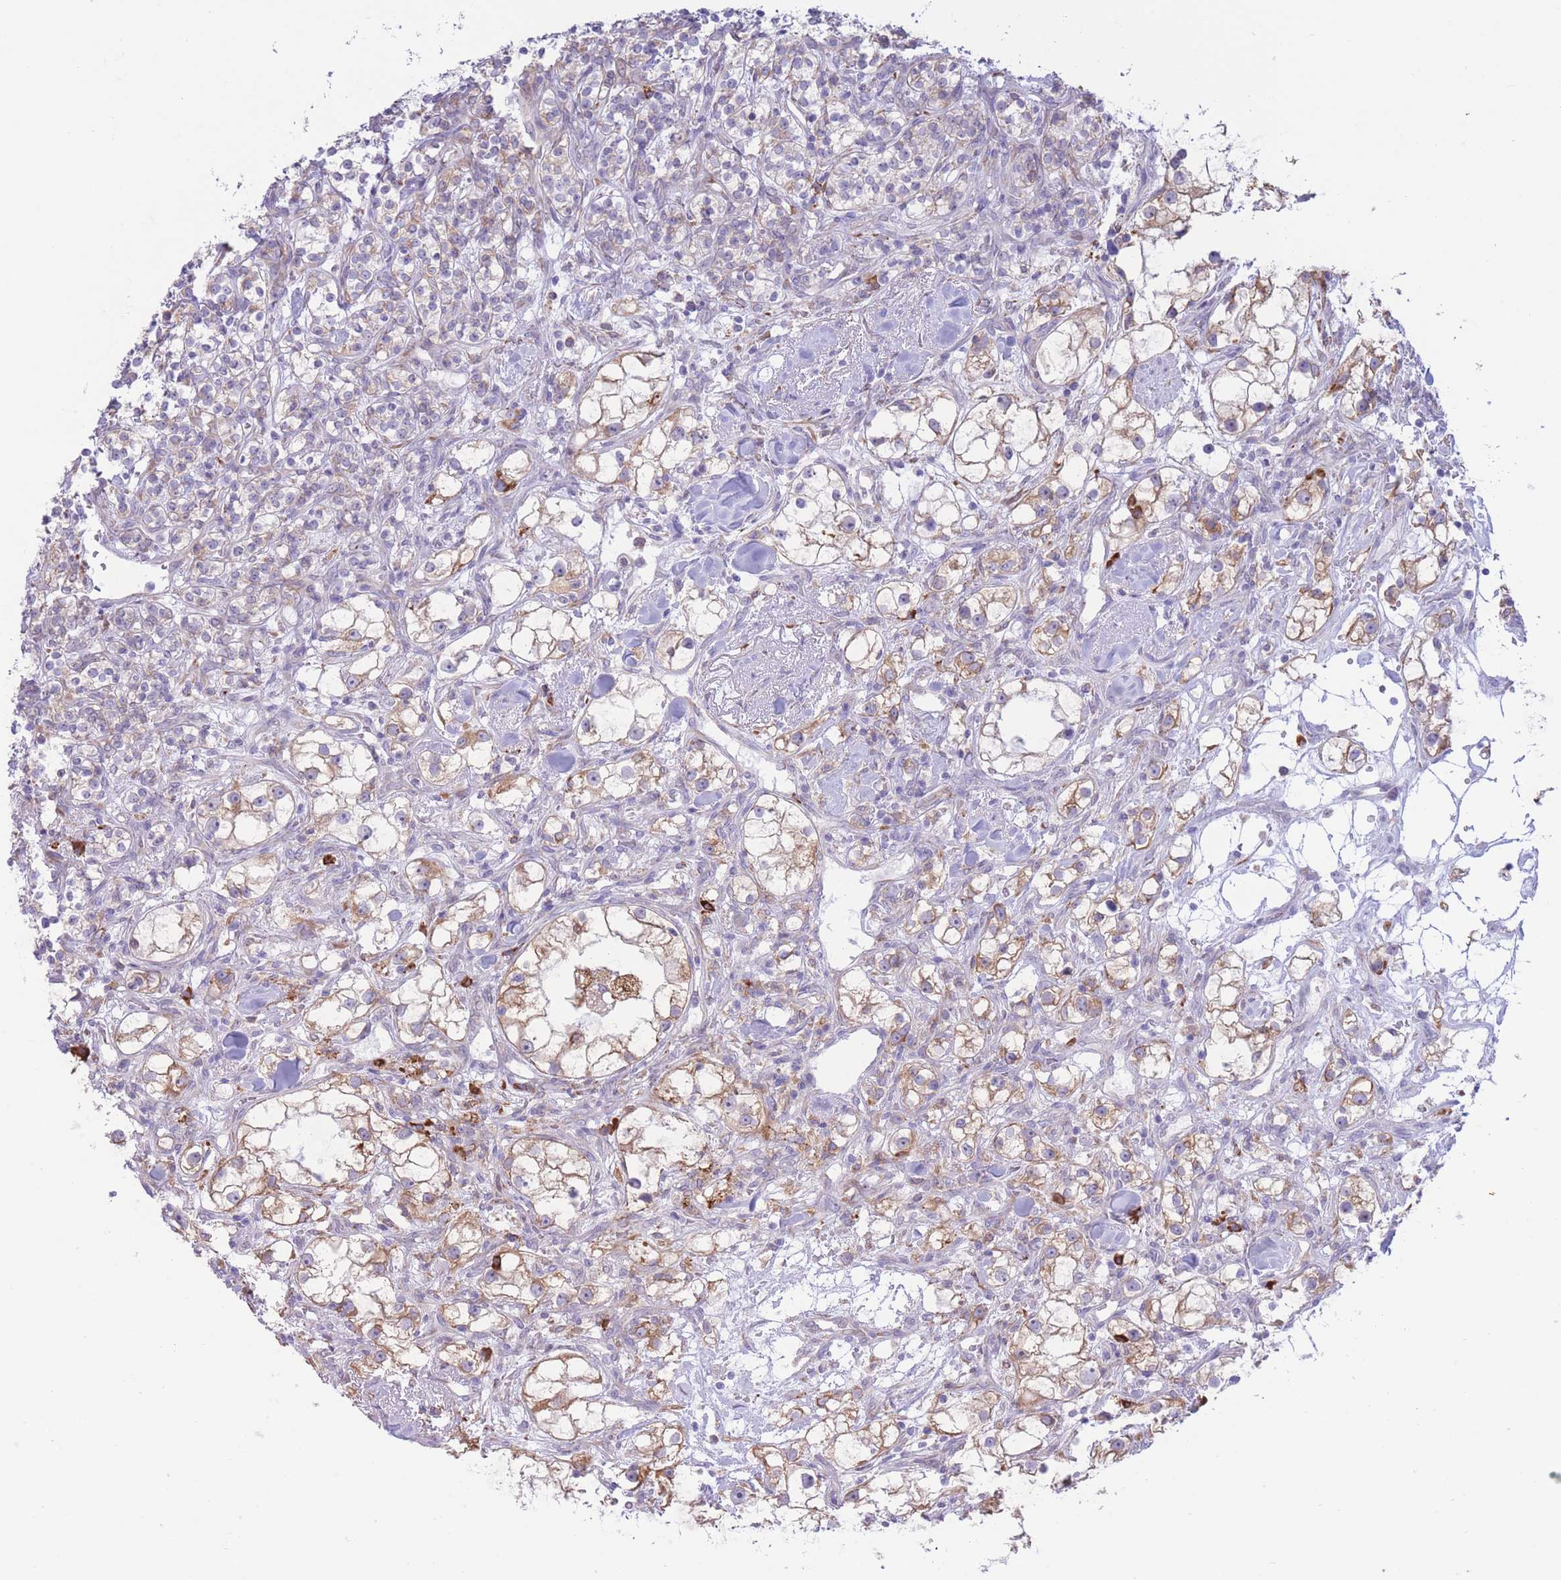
{"staining": {"intensity": "moderate", "quantity": "<25%", "location": "cytoplasmic/membranous"}, "tissue": "renal cancer", "cell_type": "Tumor cells", "image_type": "cancer", "snomed": [{"axis": "morphology", "description": "Adenocarcinoma, NOS"}, {"axis": "topography", "description": "Kidney"}], "caption": "Immunohistochemistry (IHC) of renal cancer displays low levels of moderate cytoplasmic/membranous staining in approximately <25% of tumor cells.", "gene": "MYDGF", "patient": {"sex": "male", "age": 77}}